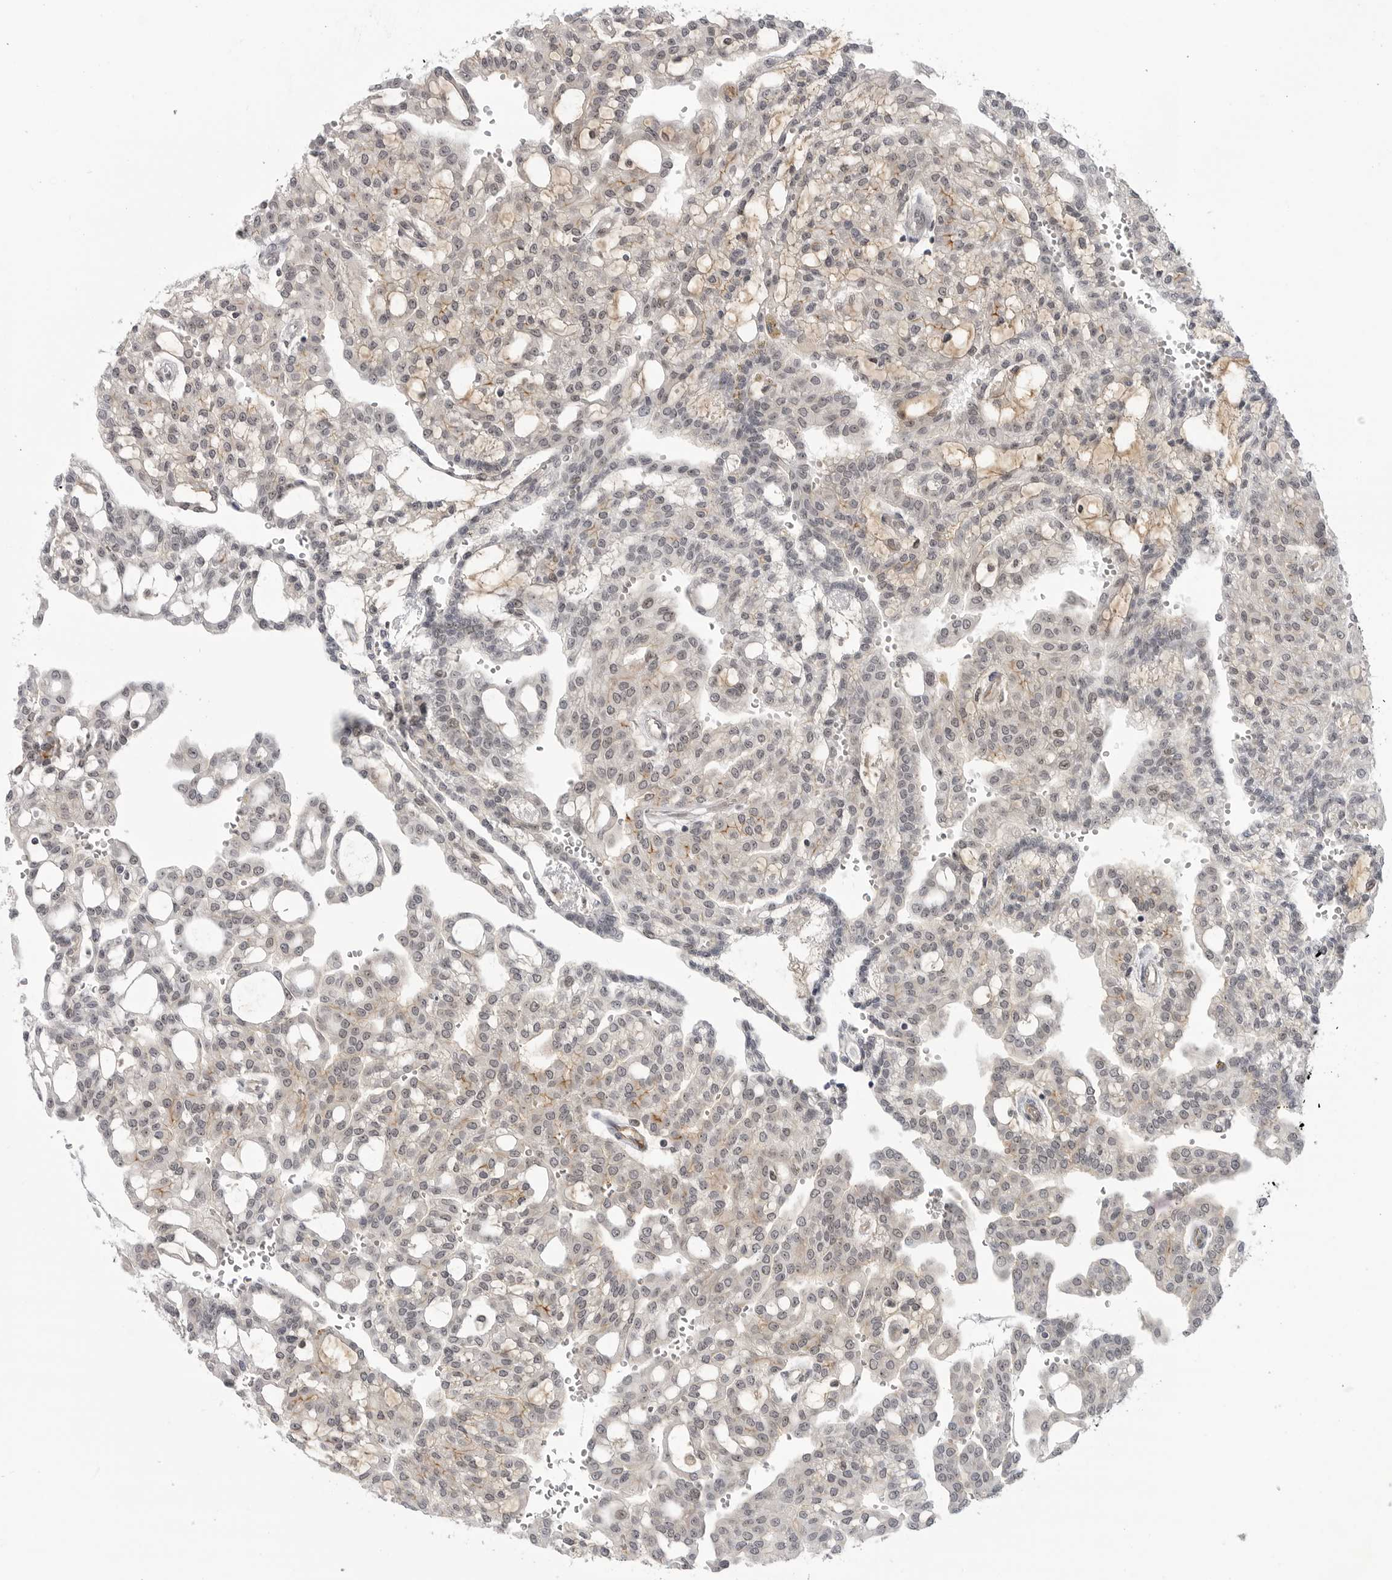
{"staining": {"intensity": "weak", "quantity": "<25%", "location": "cytoplasmic/membranous"}, "tissue": "renal cancer", "cell_type": "Tumor cells", "image_type": "cancer", "snomed": [{"axis": "morphology", "description": "Adenocarcinoma, NOS"}, {"axis": "topography", "description": "Kidney"}], "caption": "A high-resolution photomicrograph shows immunohistochemistry staining of adenocarcinoma (renal), which reveals no significant expression in tumor cells. (Stains: DAB IHC with hematoxylin counter stain, Microscopy: brightfield microscopy at high magnification).", "gene": "CEP295NL", "patient": {"sex": "male", "age": 63}}